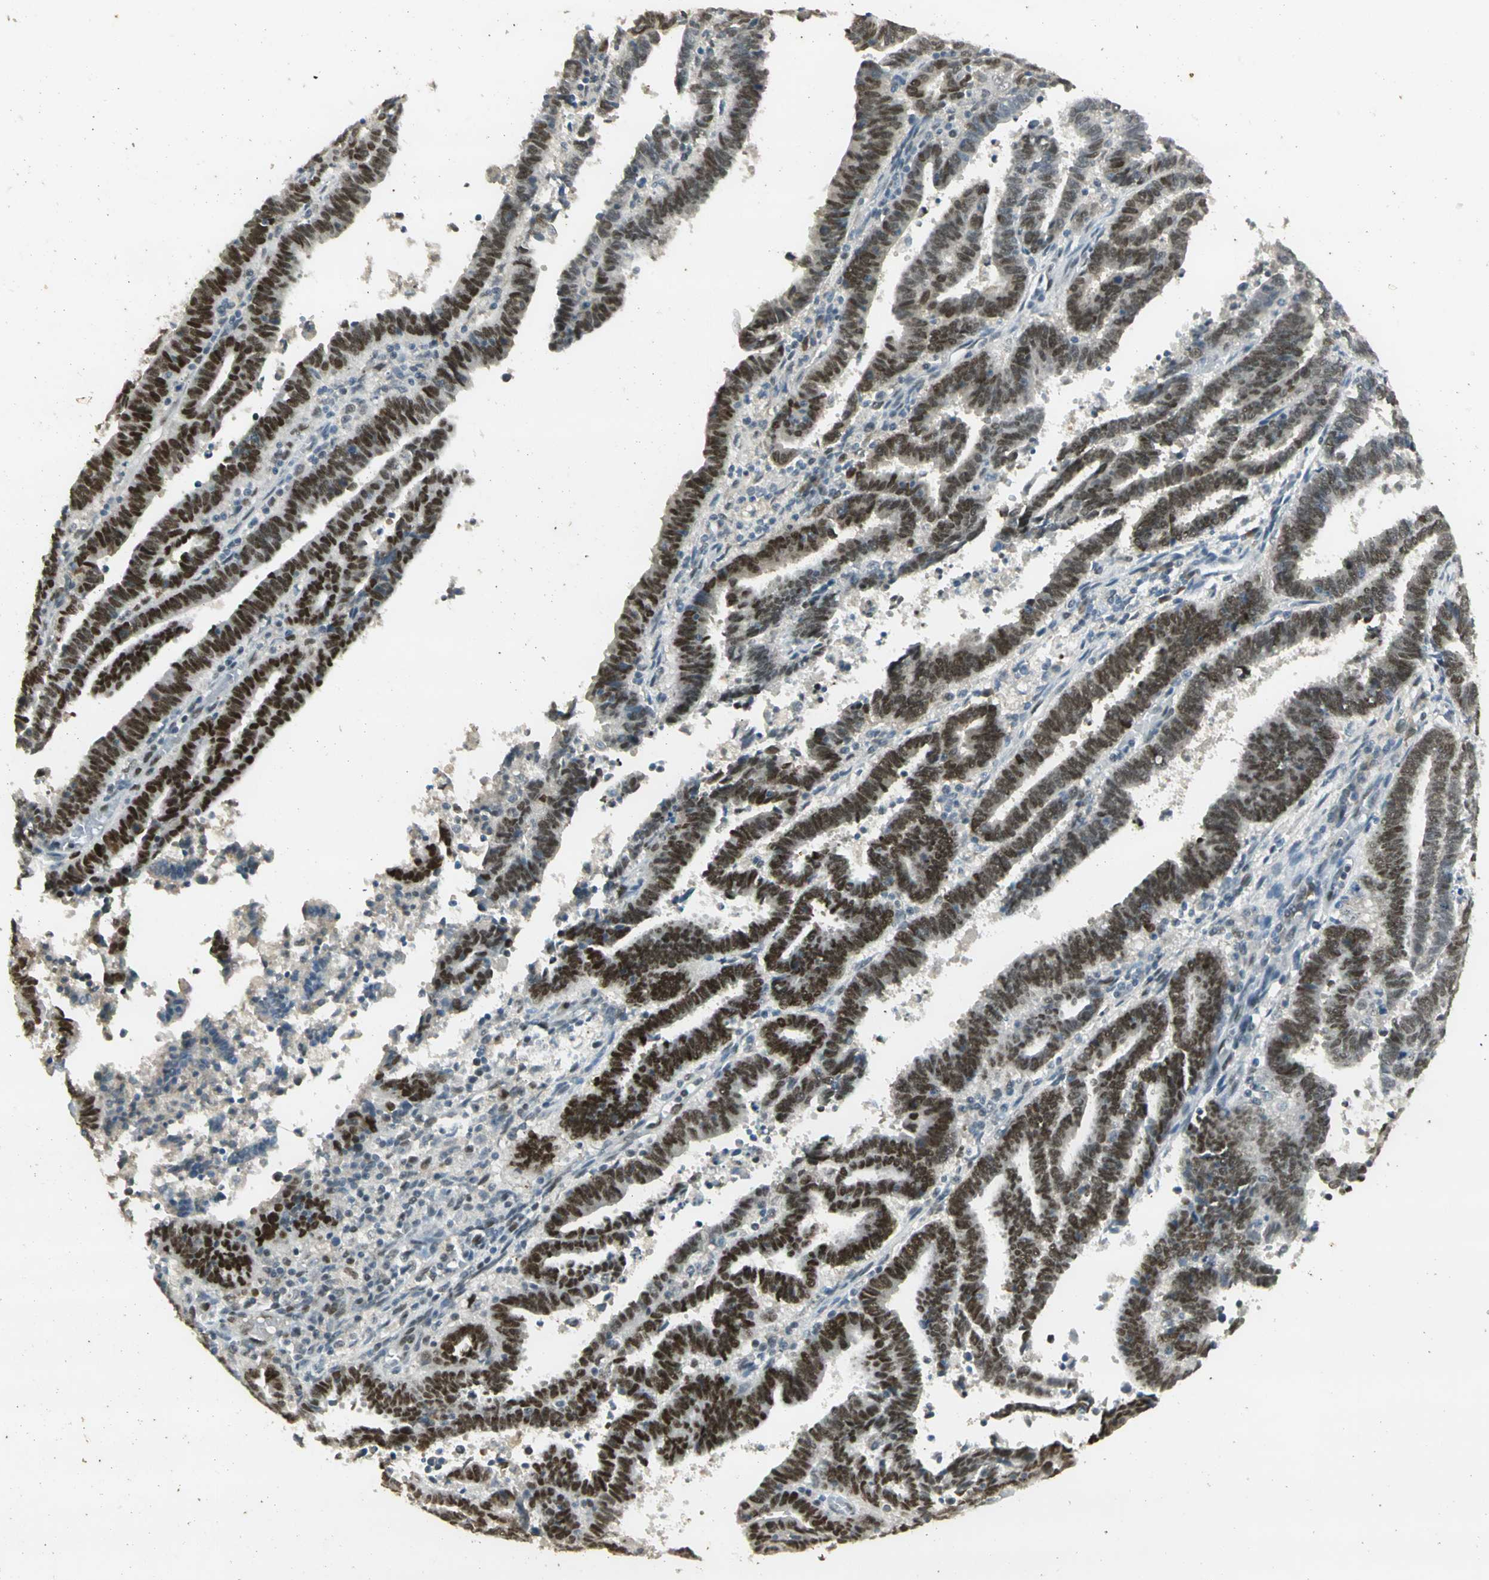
{"staining": {"intensity": "strong", "quantity": ">75%", "location": "nuclear"}, "tissue": "endometrial cancer", "cell_type": "Tumor cells", "image_type": "cancer", "snomed": [{"axis": "morphology", "description": "Adenocarcinoma, NOS"}, {"axis": "topography", "description": "Uterus"}], "caption": "Endometrial cancer (adenocarcinoma) tissue reveals strong nuclear expression in approximately >75% of tumor cells, visualized by immunohistochemistry.", "gene": "AK6", "patient": {"sex": "female", "age": 83}}